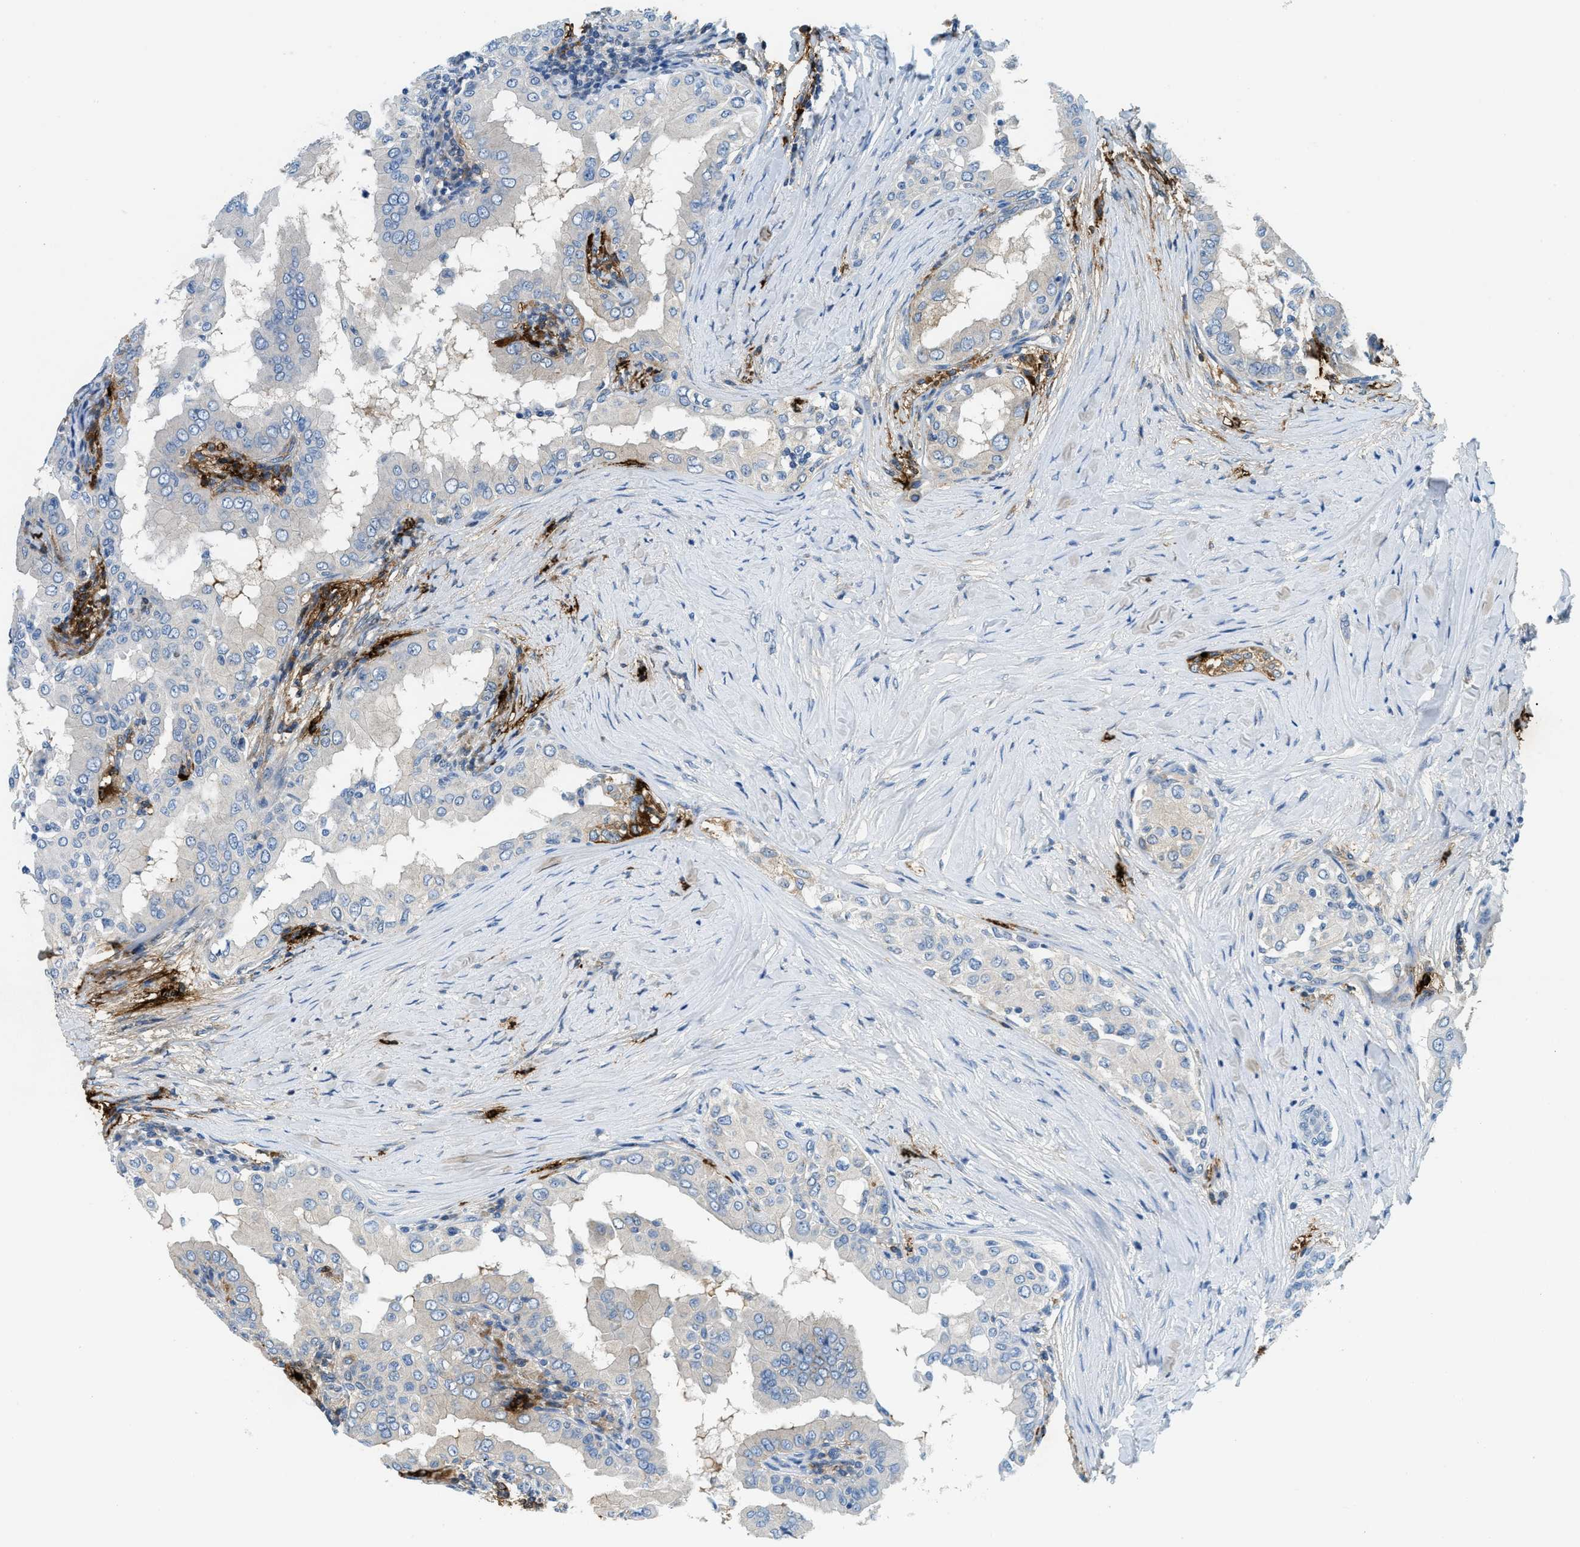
{"staining": {"intensity": "negative", "quantity": "none", "location": "none"}, "tissue": "thyroid cancer", "cell_type": "Tumor cells", "image_type": "cancer", "snomed": [{"axis": "morphology", "description": "Papillary adenocarcinoma, NOS"}, {"axis": "topography", "description": "Thyroid gland"}], "caption": "Protein analysis of thyroid cancer displays no significant staining in tumor cells.", "gene": "TPSAB1", "patient": {"sex": "male", "age": 33}}